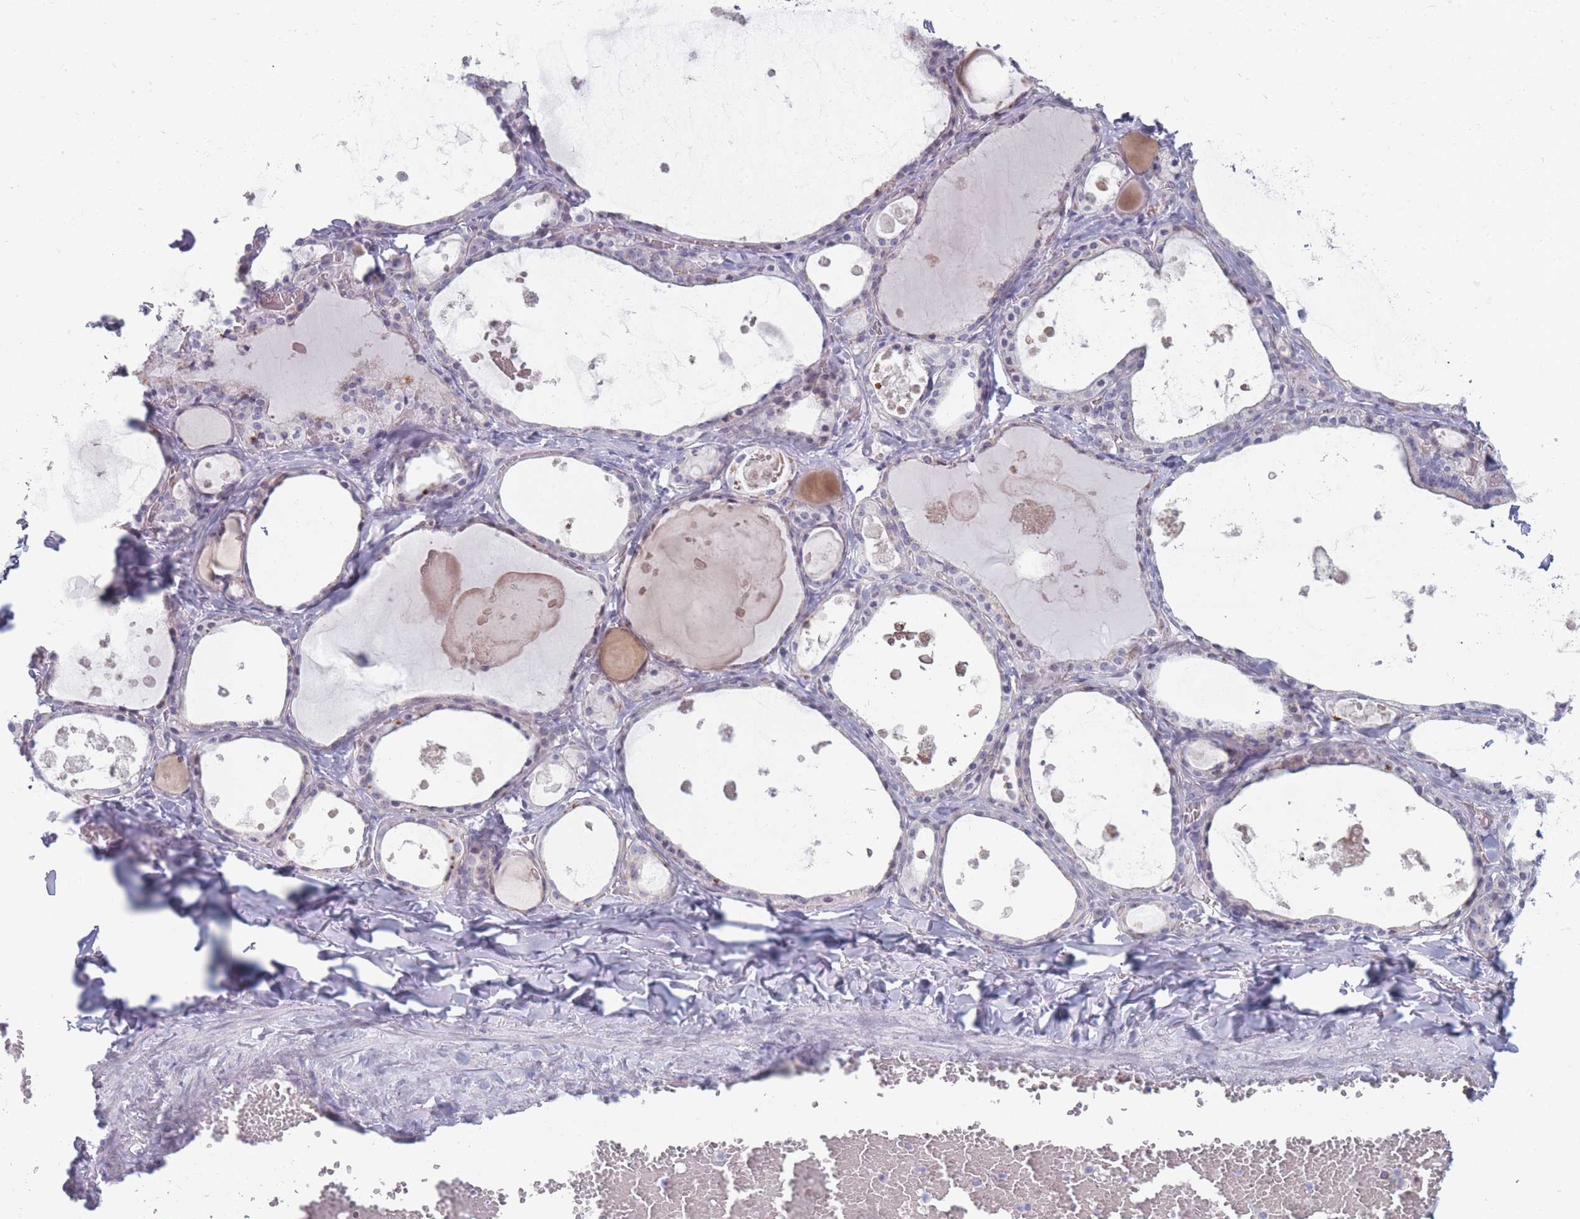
{"staining": {"intensity": "negative", "quantity": "none", "location": "none"}, "tissue": "thyroid gland", "cell_type": "Glandular cells", "image_type": "normal", "snomed": [{"axis": "morphology", "description": "Normal tissue, NOS"}, {"axis": "topography", "description": "Thyroid gland"}], "caption": "An IHC photomicrograph of unremarkable thyroid gland is shown. There is no staining in glandular cells of thyroid gland.", "gene": "ROS1", "patient": {"sex": "male", "age": 56}}